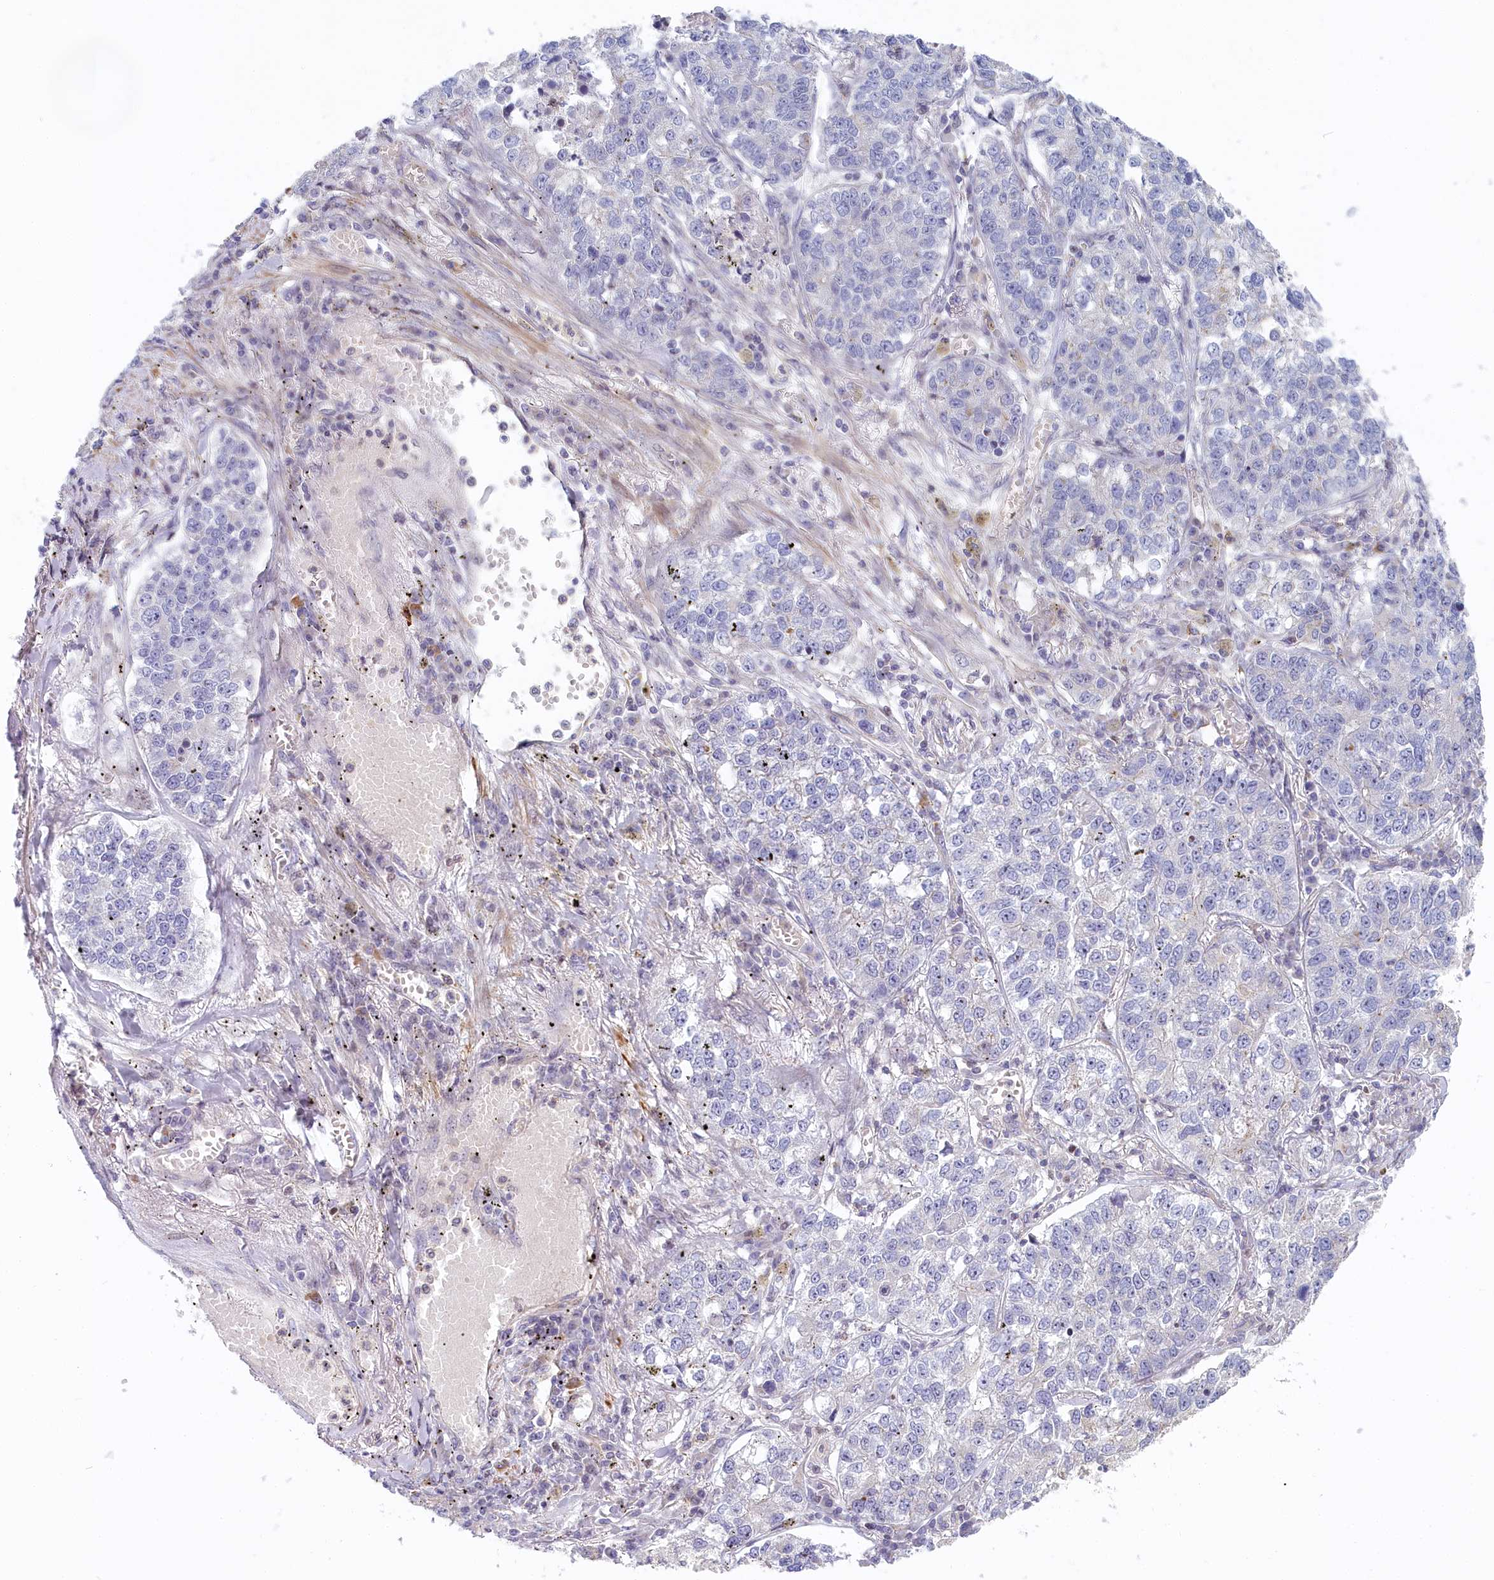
{"staining": {"intensity": "negative", "quantity": "none", "location": "none"}, "tissue": "lung cancer", "cell_type": "Tumor cells", "image_type": "cancer", "snomed": [{"axis": "morphology", "description": "Adenocarcinoma, NOS"}, {"axis": "topography", "description": "Lung"}], "caption": "Immunohistochemical staining of human lung cancer (adenocarcinoma) reveals no significant expression in tumor cells. The staining is performed using DAB brown chromogen with nuclei counter-stained in using hematoxylin.", "gene": "INTS4", "patient": {"sex": "male", "age": 49}}